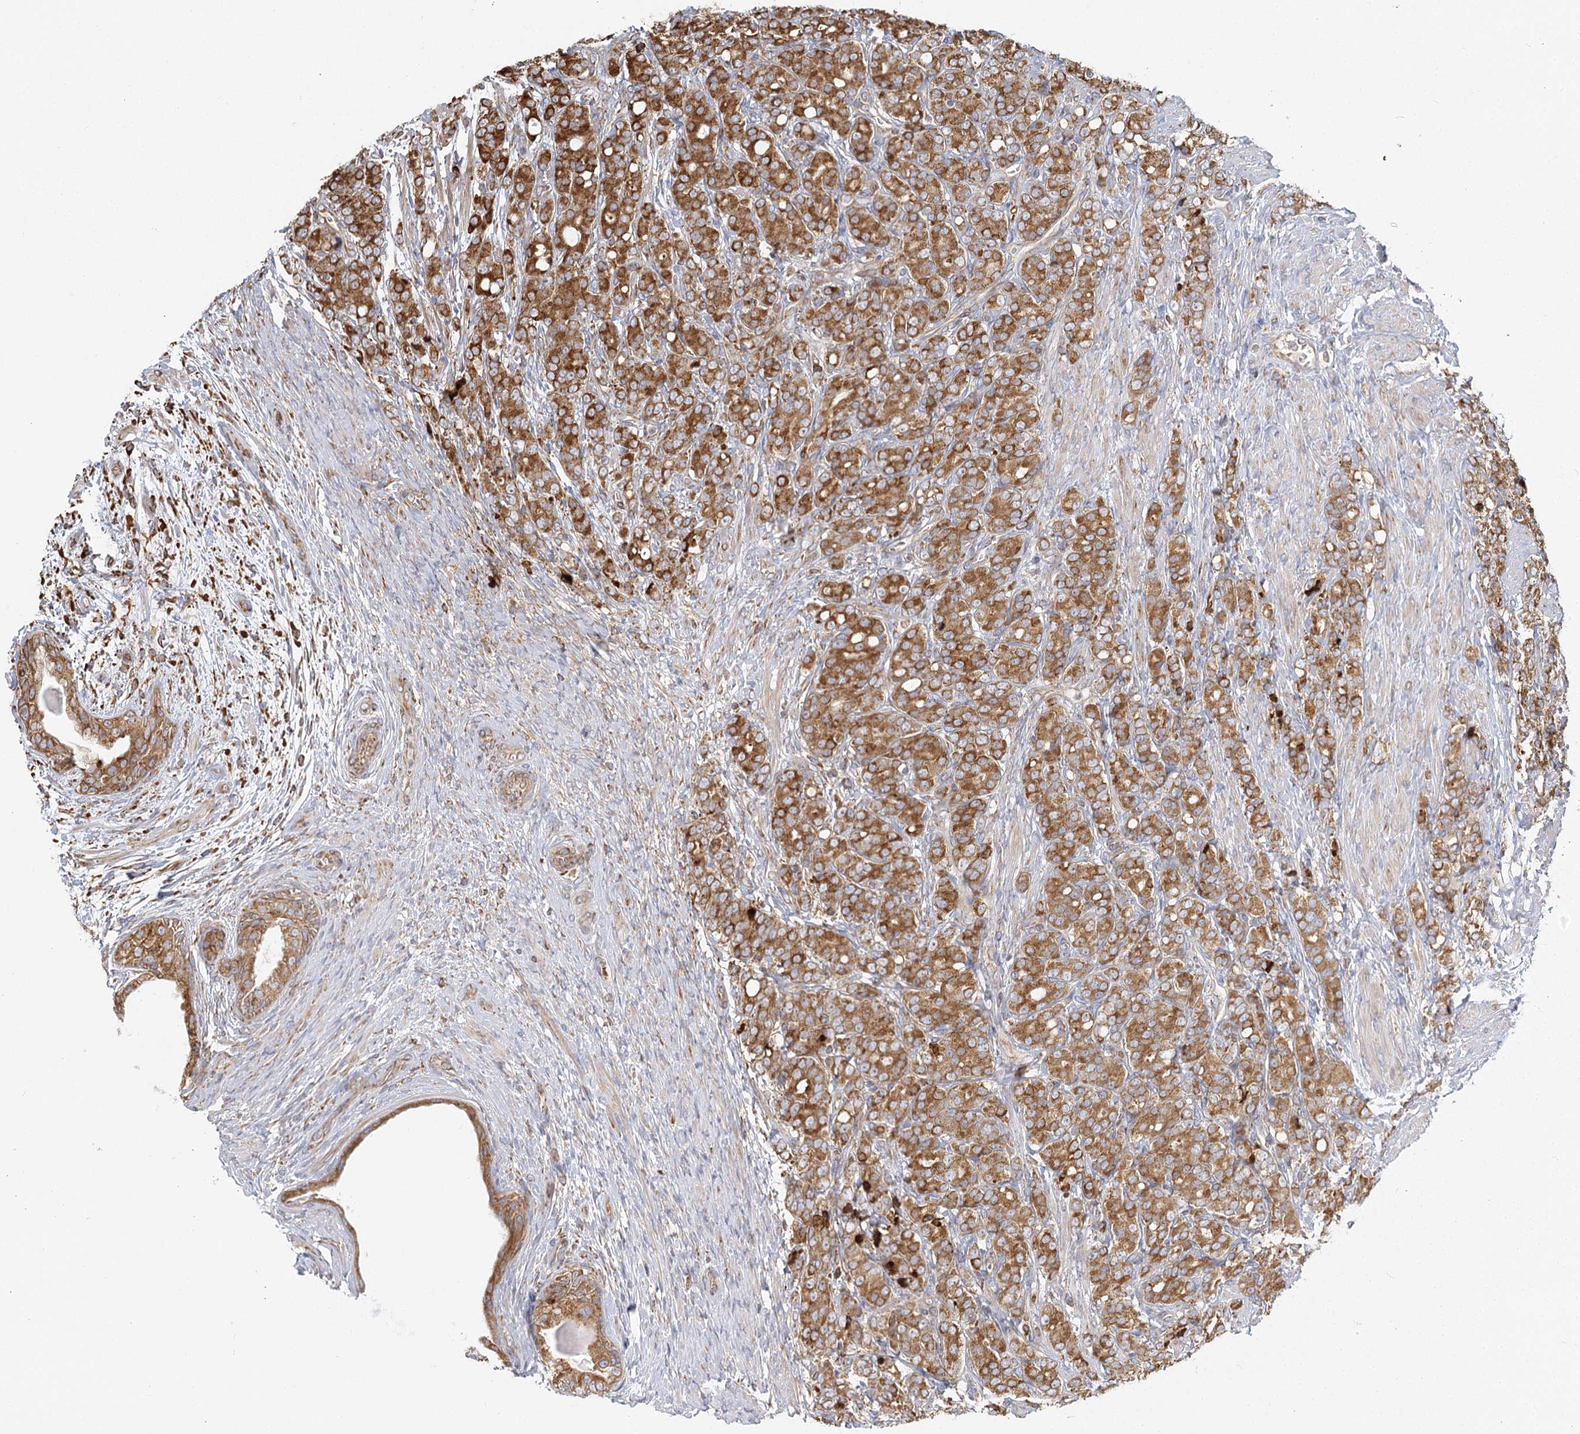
{"staining": {"intensity": "moderate", "quantity": ">75%", "location": "cytoplasmic/membranous"}, "tissue": "prostate cancer", "cell_type": "Tumor cells", "image_type": "cancer", "snomed": [{"axis": "morphology", "description": "Adenocarcinoma, High grade"}, {"axis": "topography", "description": "Prostate"}], "caption": "IHC image of neoplastic tissue: prostate adenocarcinoma (high-grade) stained using immunohistochemistry (IHC) exhibits medium levels of moderate protein expression localized specifically in the cytoplasmic/membranous of tumor cells, appearing as a cytoplasmic/membranous brown color.", "gene": "TAS1R1", "patient": {"sex": "male", "age": 62}}